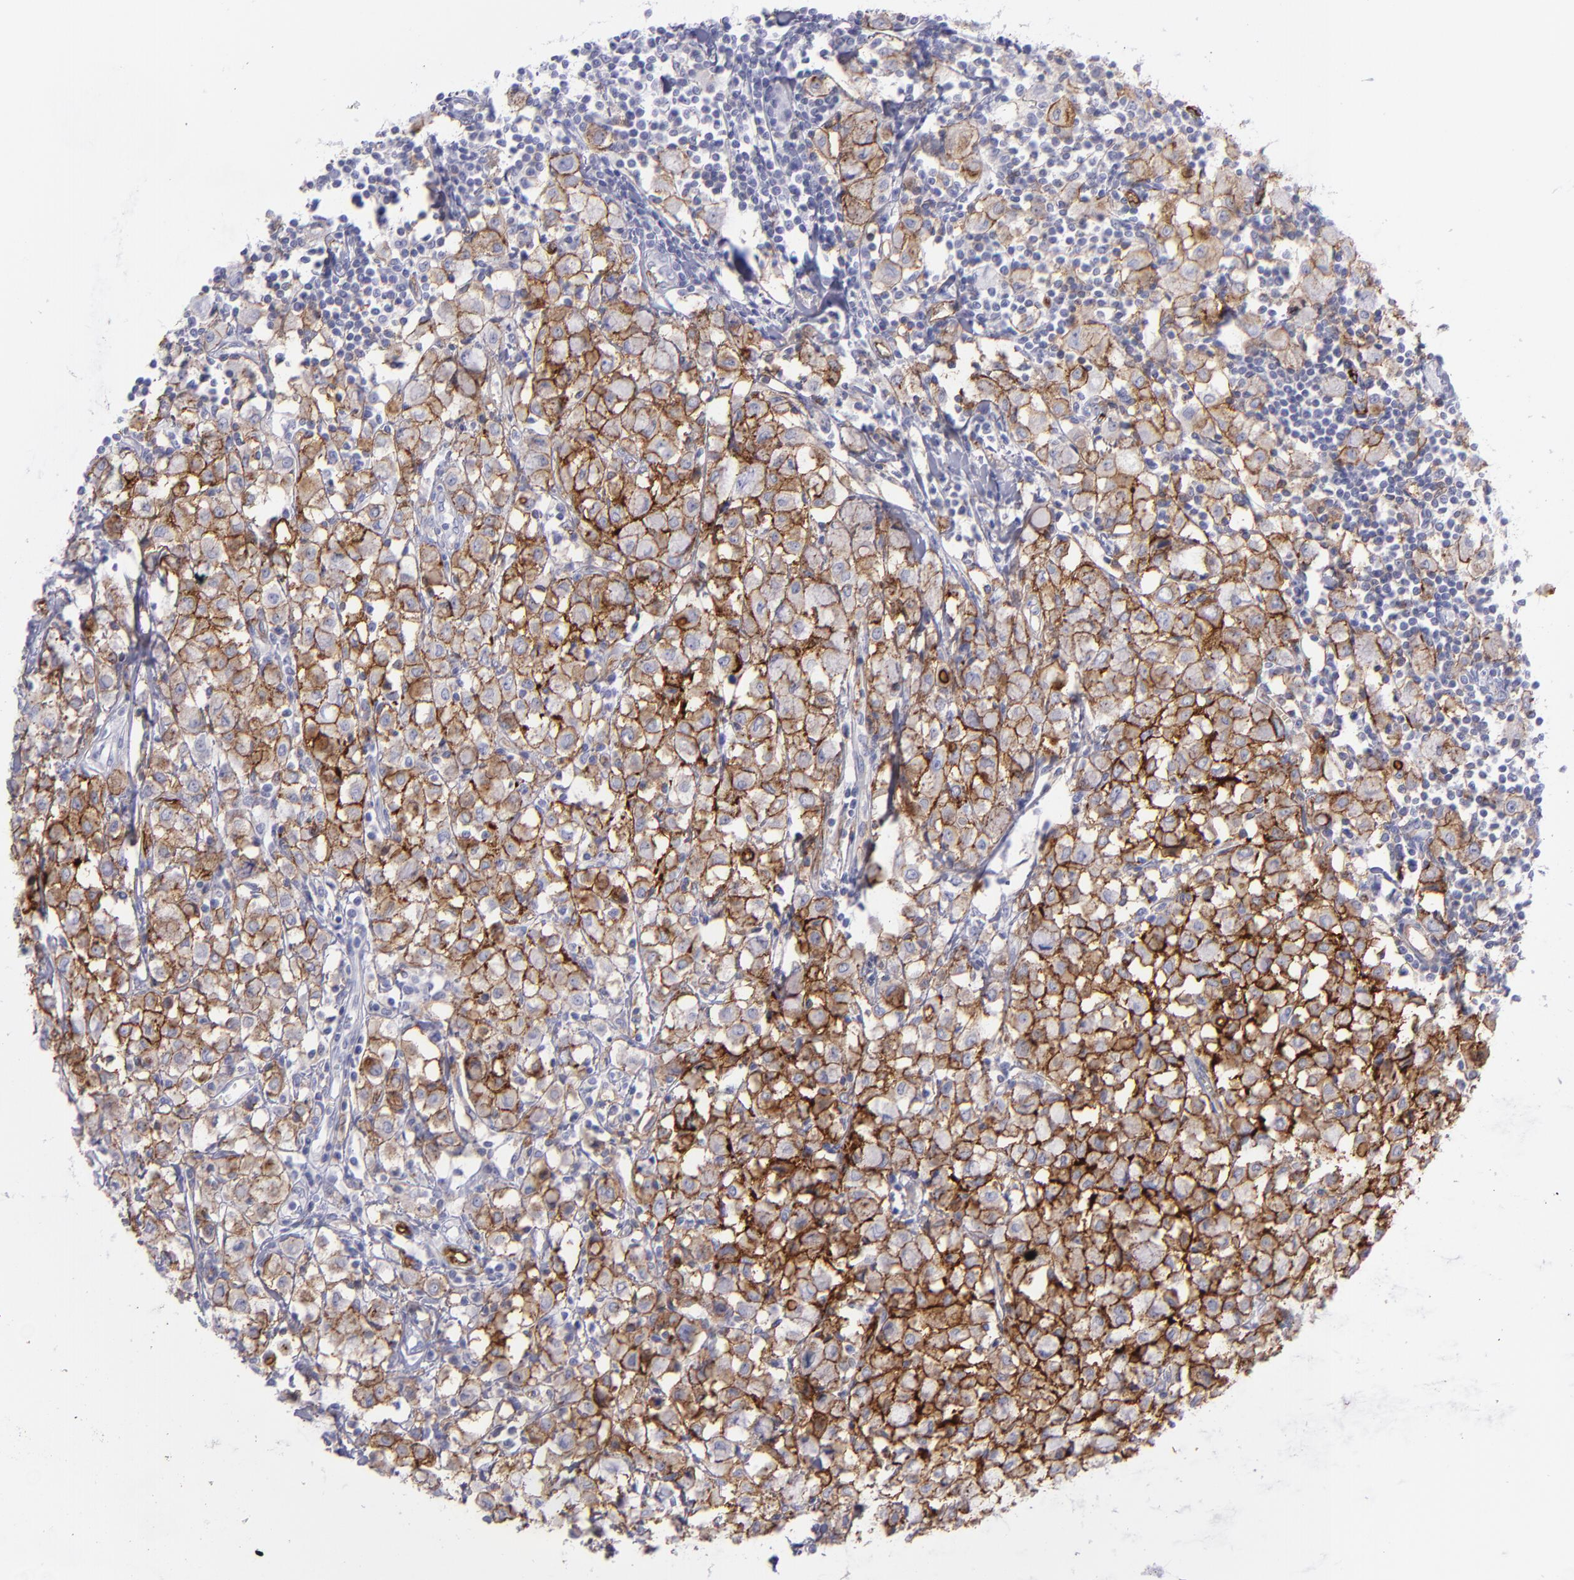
{"staining": {"intensity": "moderate", "quantity": "25%-75%", "location": "cytoplasmic/membranous"}, "tissue": "breast cancer", "cell_type": "Tumor cells", "image_type": "cancer", "snomed": [{"axis": "morphology", "description": "Lobular carcinoma"}, {"axis": "topography", "description": "Breast"}], "caption": "Lobular carcinoma (breast) tissue displays moderate cytoplasmic/membranous staining in approximately 25%-75% of tumor cells", "gene": "ACE", "patient": {"sex": "female", "age": 85}}